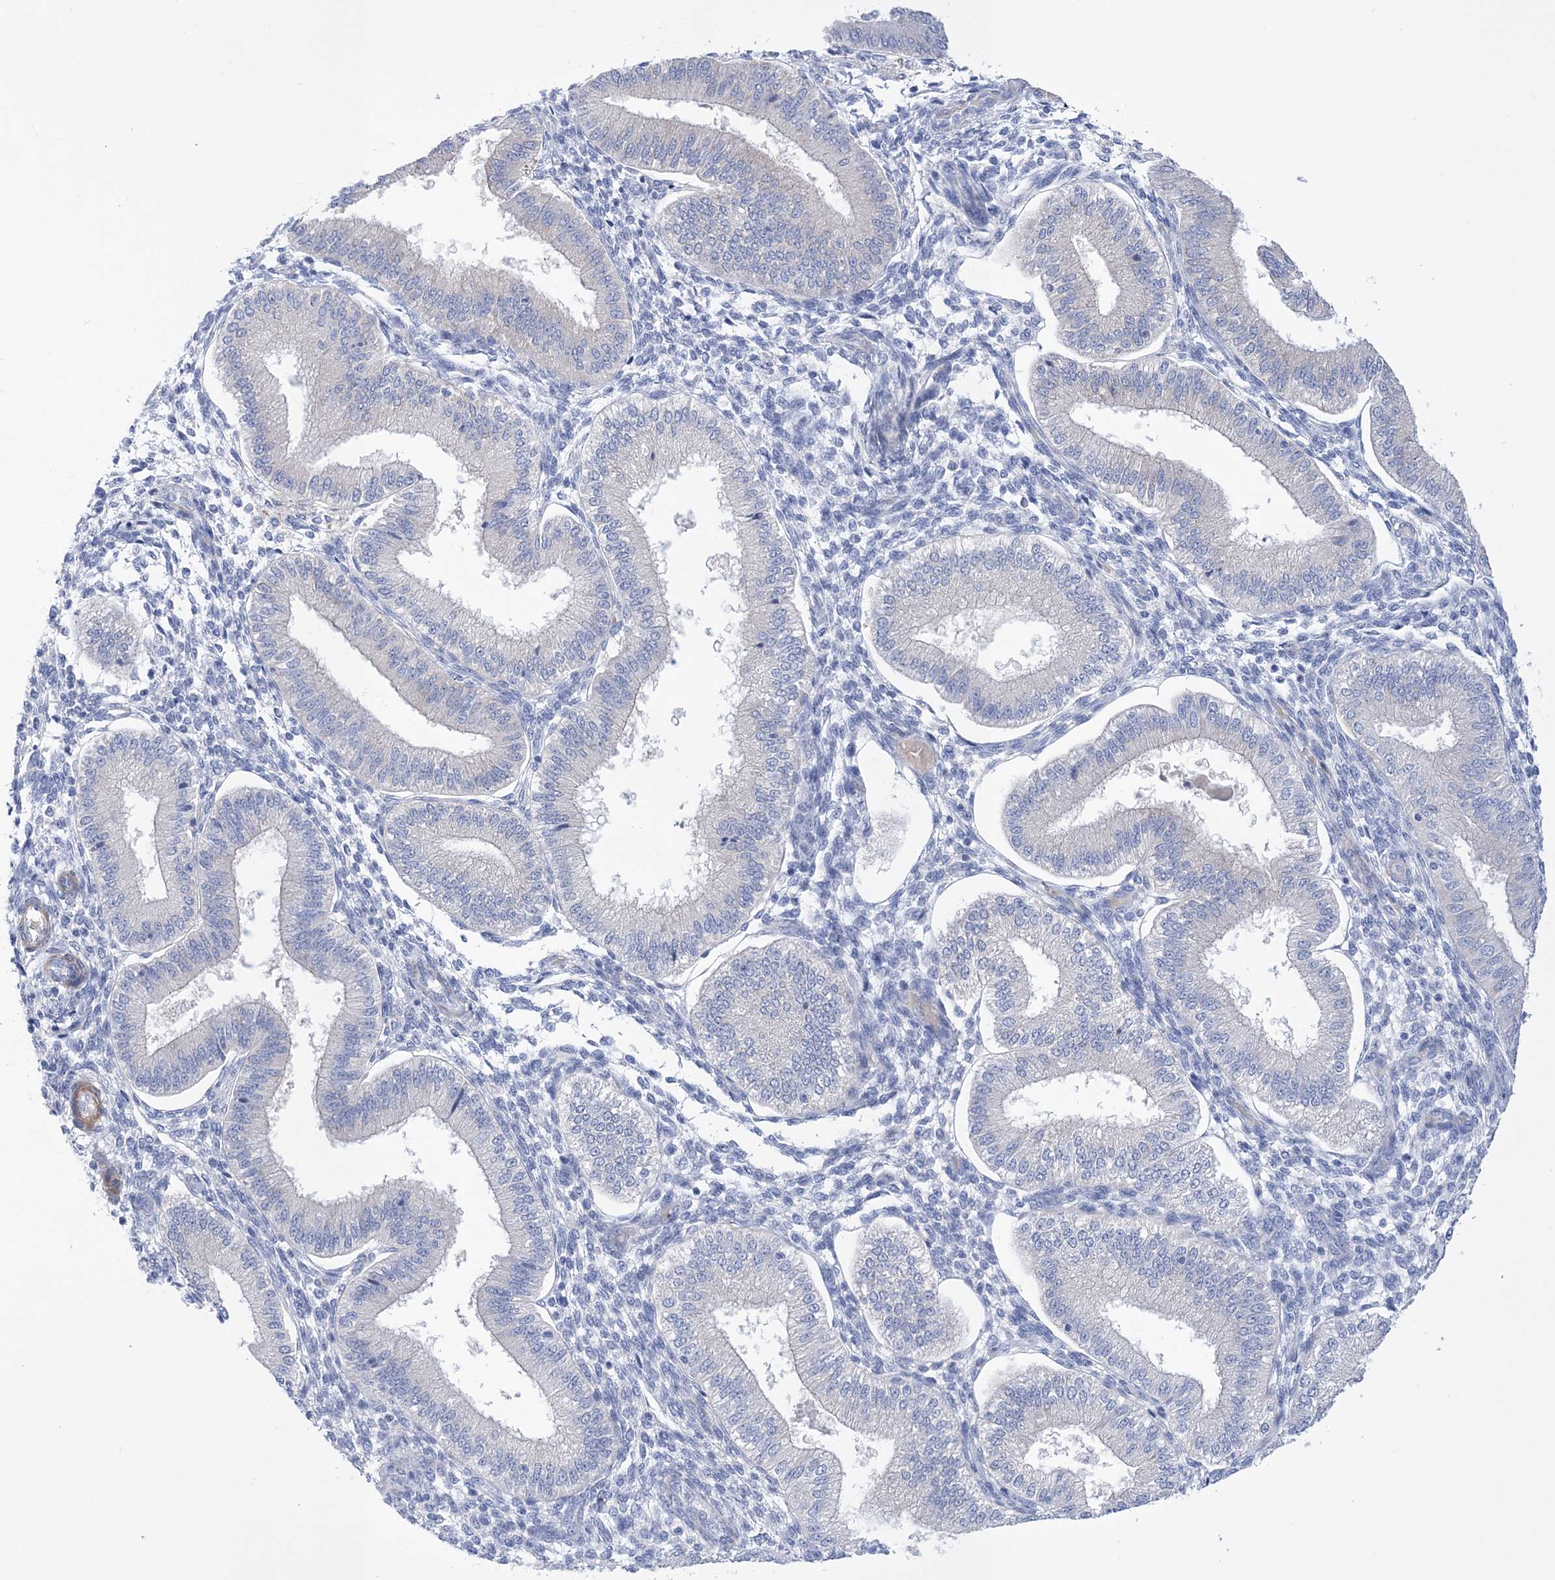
{"staining": {"intensity": "negative", "quantity": "none", "location": "none"}, "tissue": "endometrium", "cell_type": "Cells in endometrial stroma", "image_type": "normal", "snomed": [{"axis": "morphology", "description": "Normal tissue, NOS"}, {"axis": "topography", "description": "Endometrium"}], "caption": "IHC of benign human endometrium reveals no expression in cells in endometrial stroma.", "gene": "WDR74", "patient": {"sex": "female", "age": 39}}